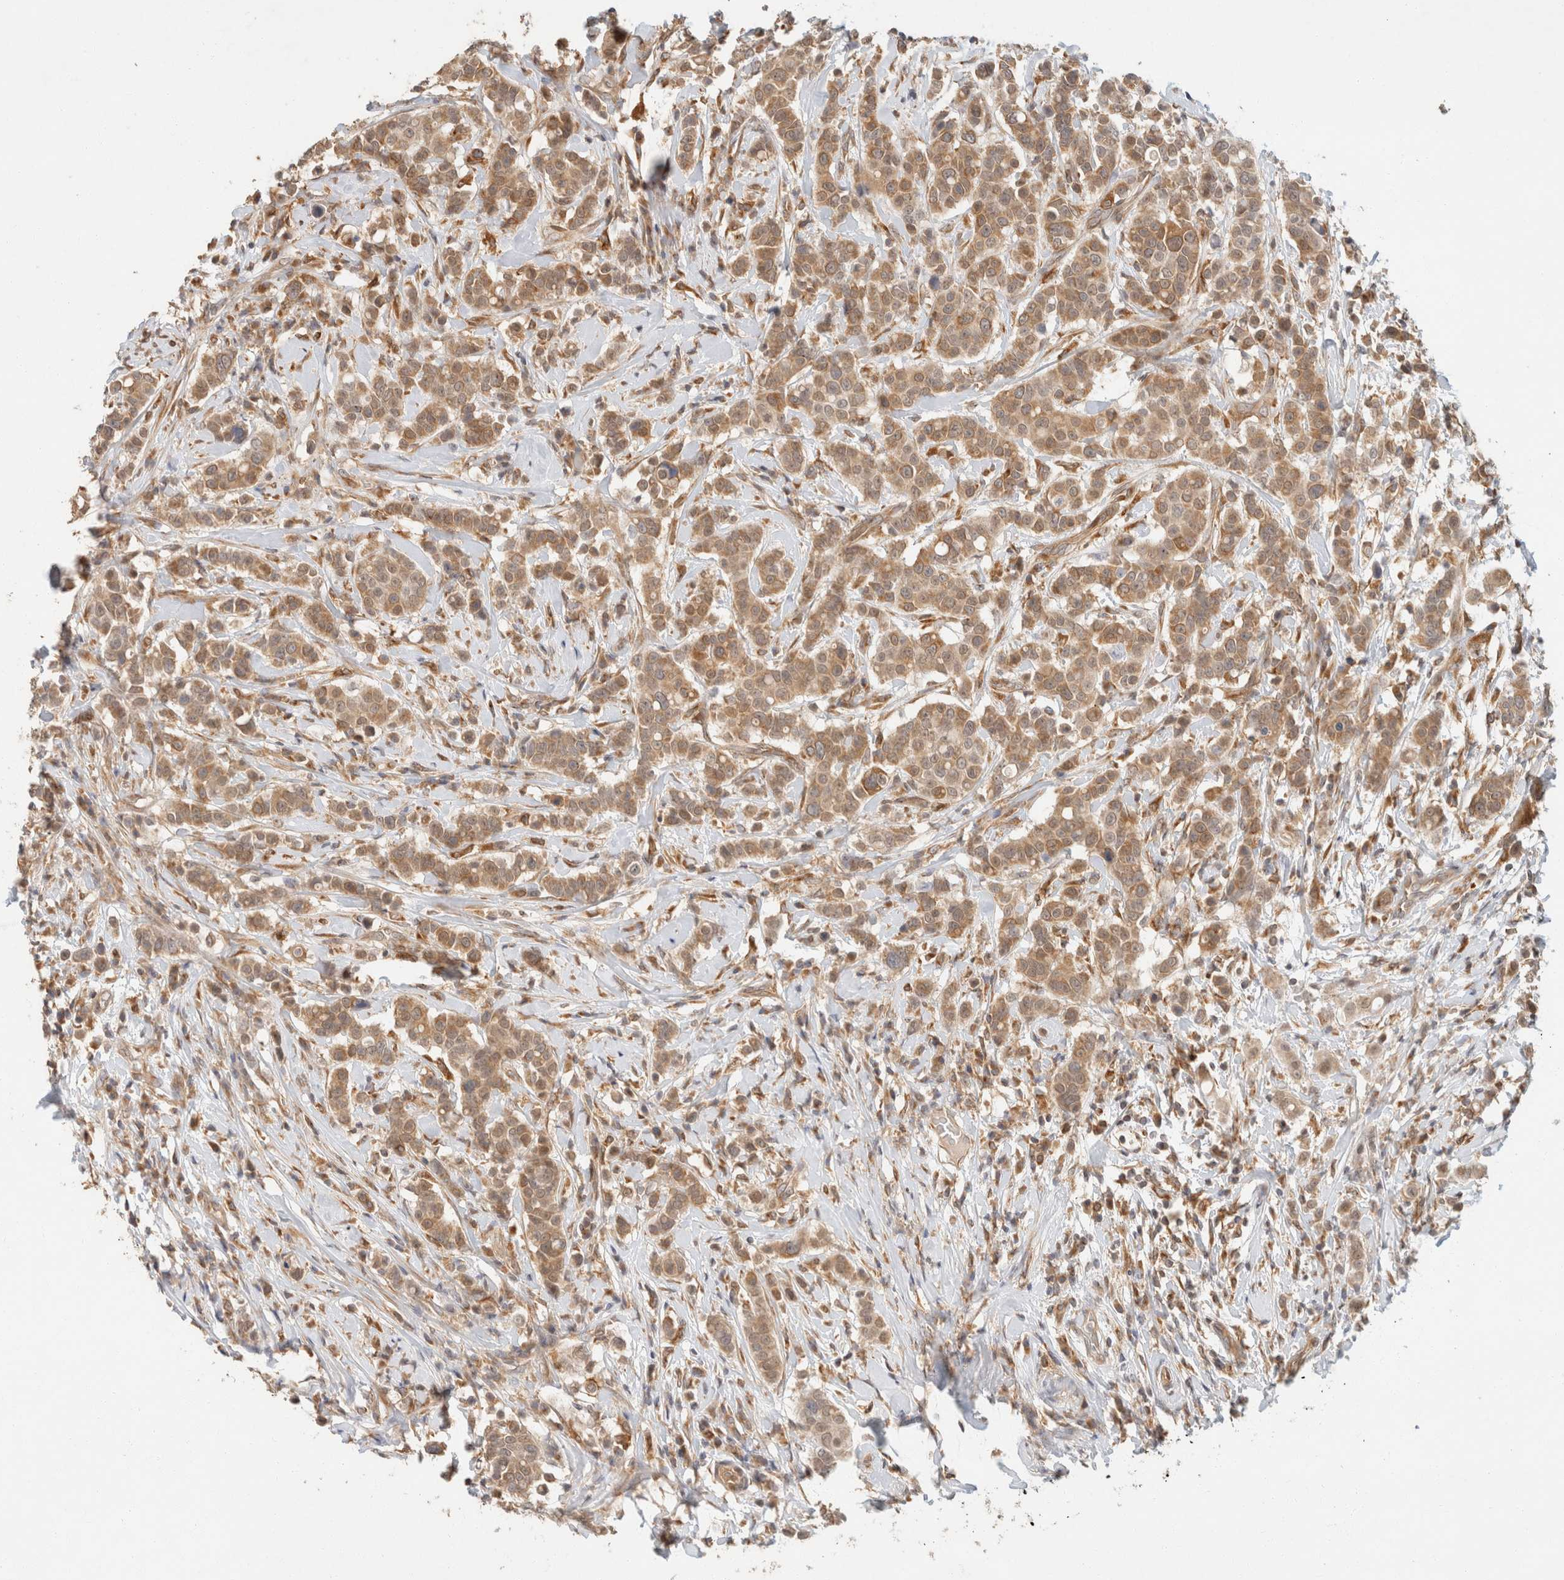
{"staining": {"intensity": "moderate", "quantity": ">75%", "location": "cytoplasmic/membranous"}, "tissue": "breast cancer", "cell_type": "Tumor cells", "image_type": "cancer", "snomed": [{"axis": "morphology", "description": "Duct carcinoma"}, {"axis": "topography", "description": "Breast"}], "caption": "IHC image of breast infiltrating ductal carcinoma stained for a protein (brown), which reveals medium levels of moderate cytoplasmic/membranous expression in approximately >75% of tumor cells.", "gene": "TACC1", "patient": {"sex": "female", "age": 27}}